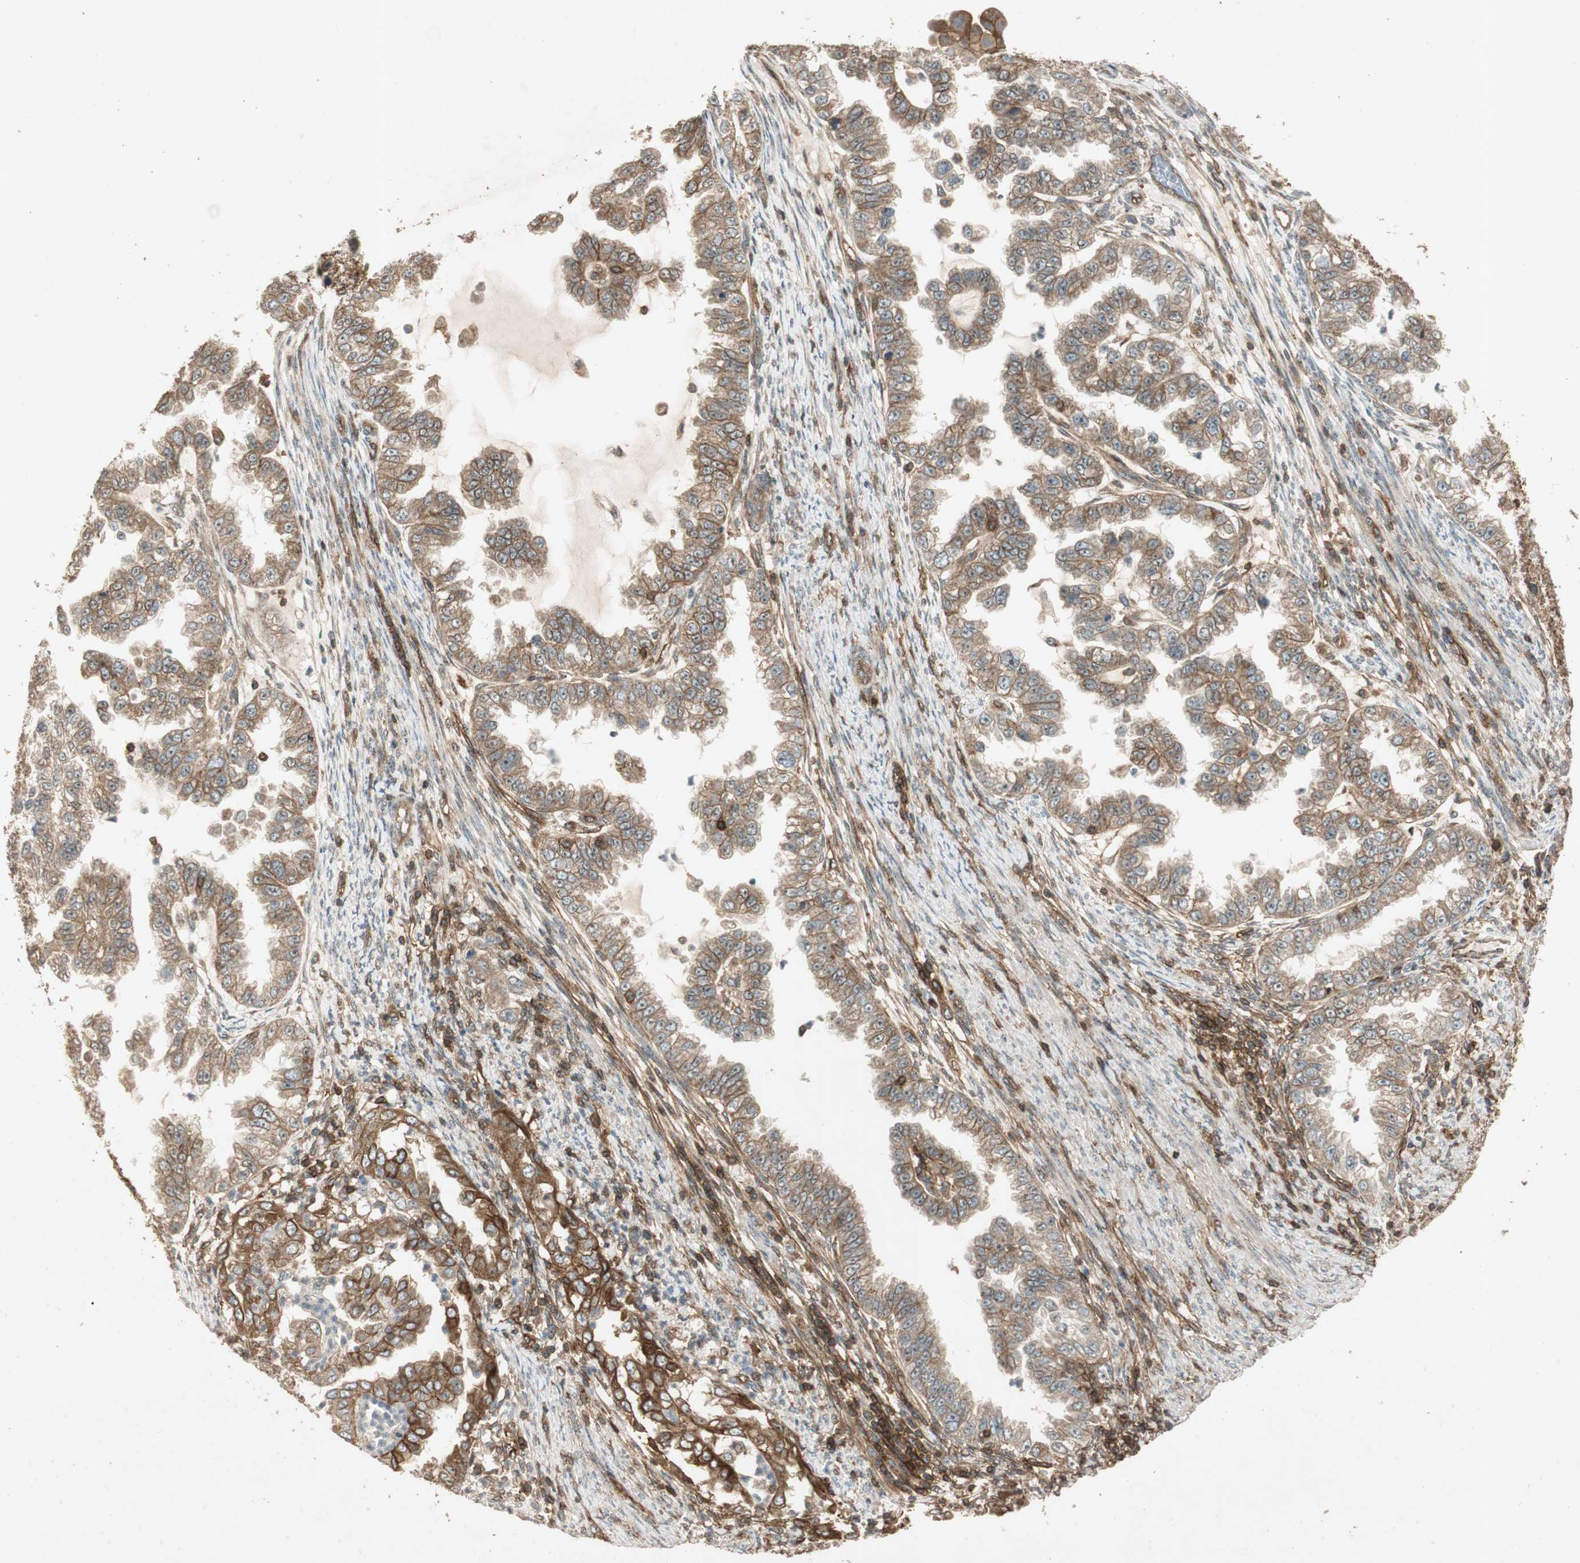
{"staining": {"intensity": "moderate", "quantity": ">75%", "location": "cytoplasmic/membranous"}, "tissue": "endometrial cancer", "cell_type": "Tumor cells", "image_type": "cancer", "snomed": [{"axis": "morphology", "description": "Adenocarcinoma, NOS"}, {"axis": "topography", "description": "Endometrium"}], "caption": "Moderate cytoplasmic/membranous protein positivity is present in approximately >75% of tumor cells in endometrial adenocarcinoma.", "gene": "BTN3A3", "patient": {"sex": "female", "age": 85}}